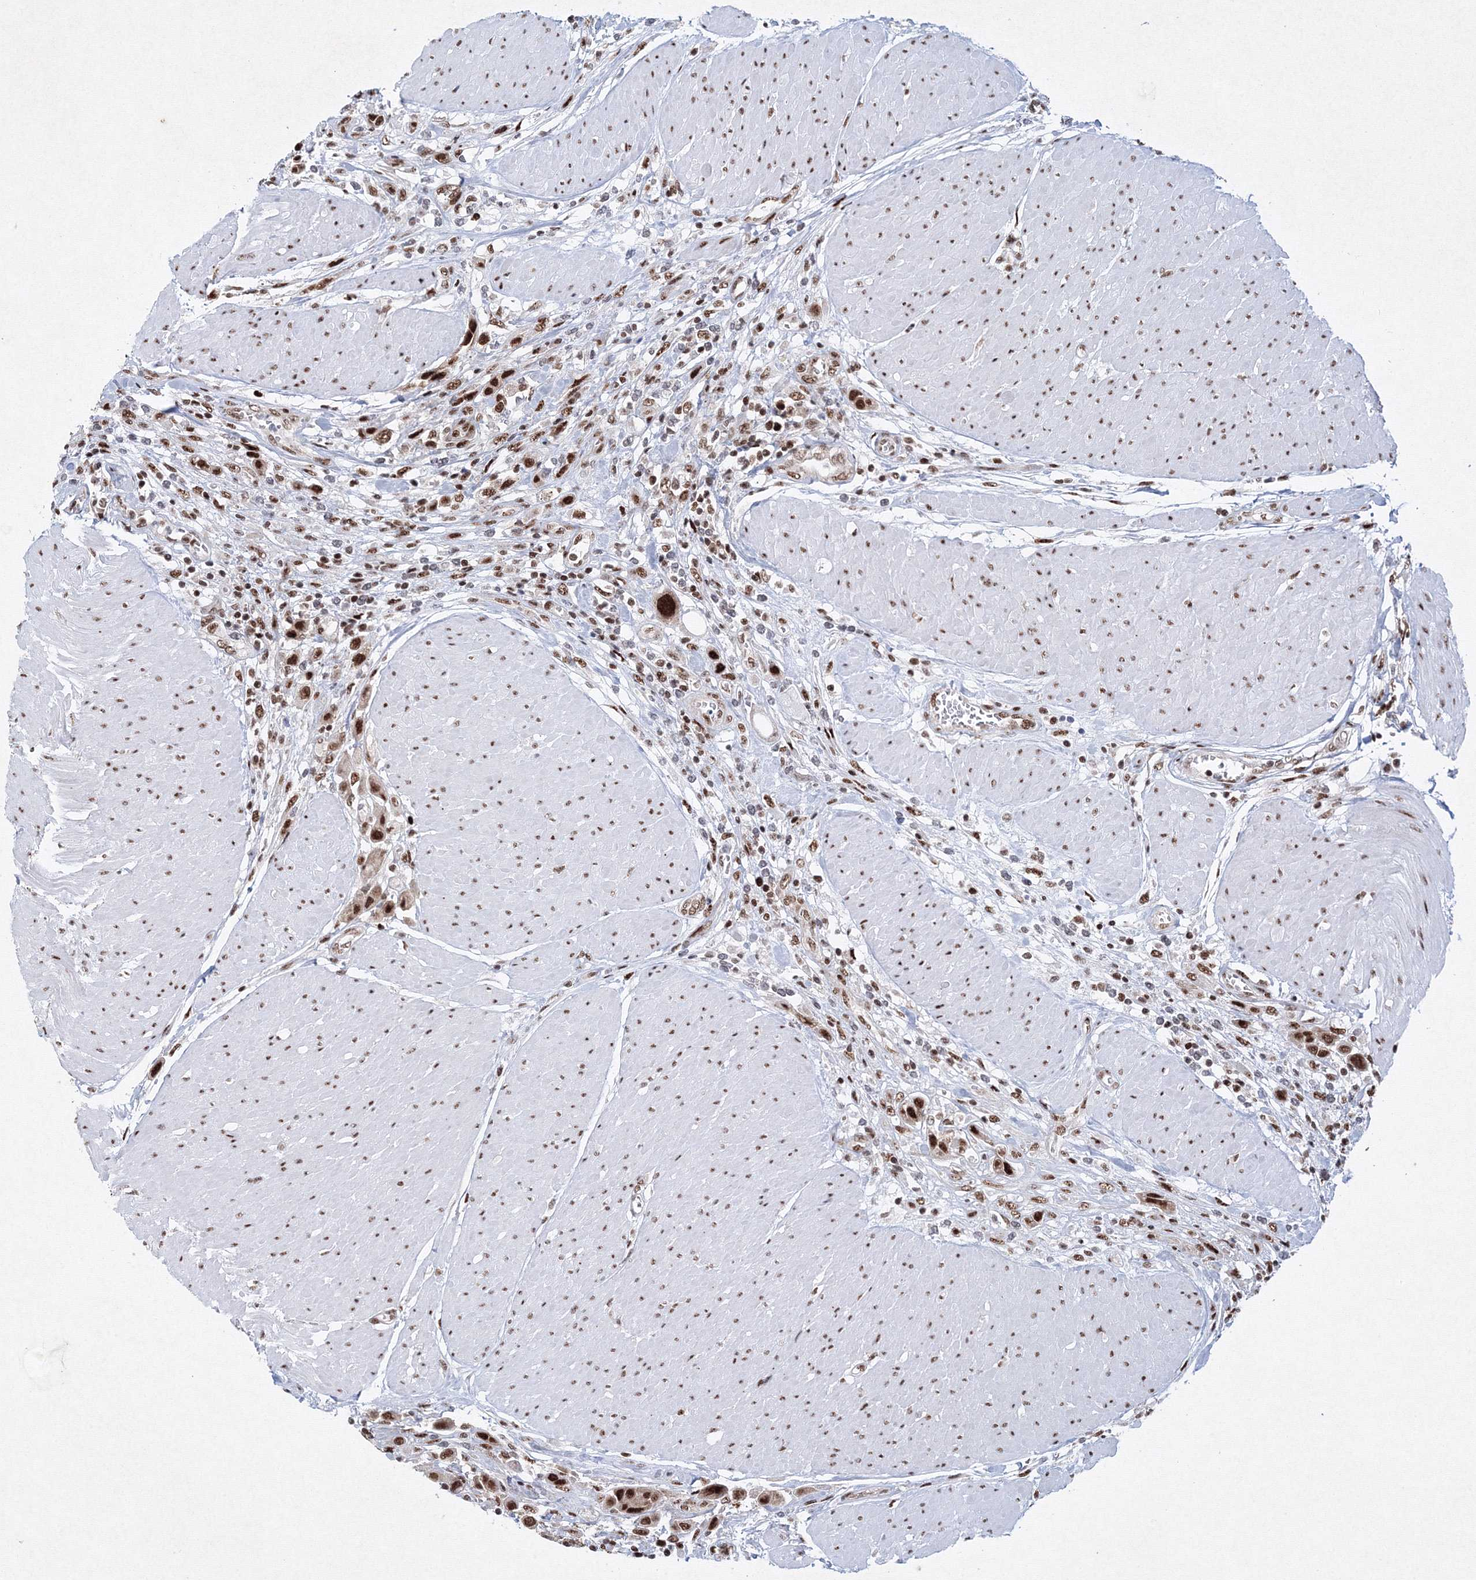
{"staining": {"intensity": "strong", "quantity": ">75%", "location": "nuclear"}, "tissue": "urothelial cancer", "cell_type": "Tumor cells", "image_type": "cancer", "snomed": [{"axis": "morphology", "description": "Urothelial carcinoma, High grade"}, {"axis": "topography", "description": "Urinary bladder"}], "caption": "A high amount of strong nuclear staining is identified in about >75% of tumor cells in high-grade urothelial carcinoma tissue. (DAB IHC, brown staining for protein, blue staining for nuclei).", "gene": "SNRPC", "patient": {"sex": "male", "age": 50}}